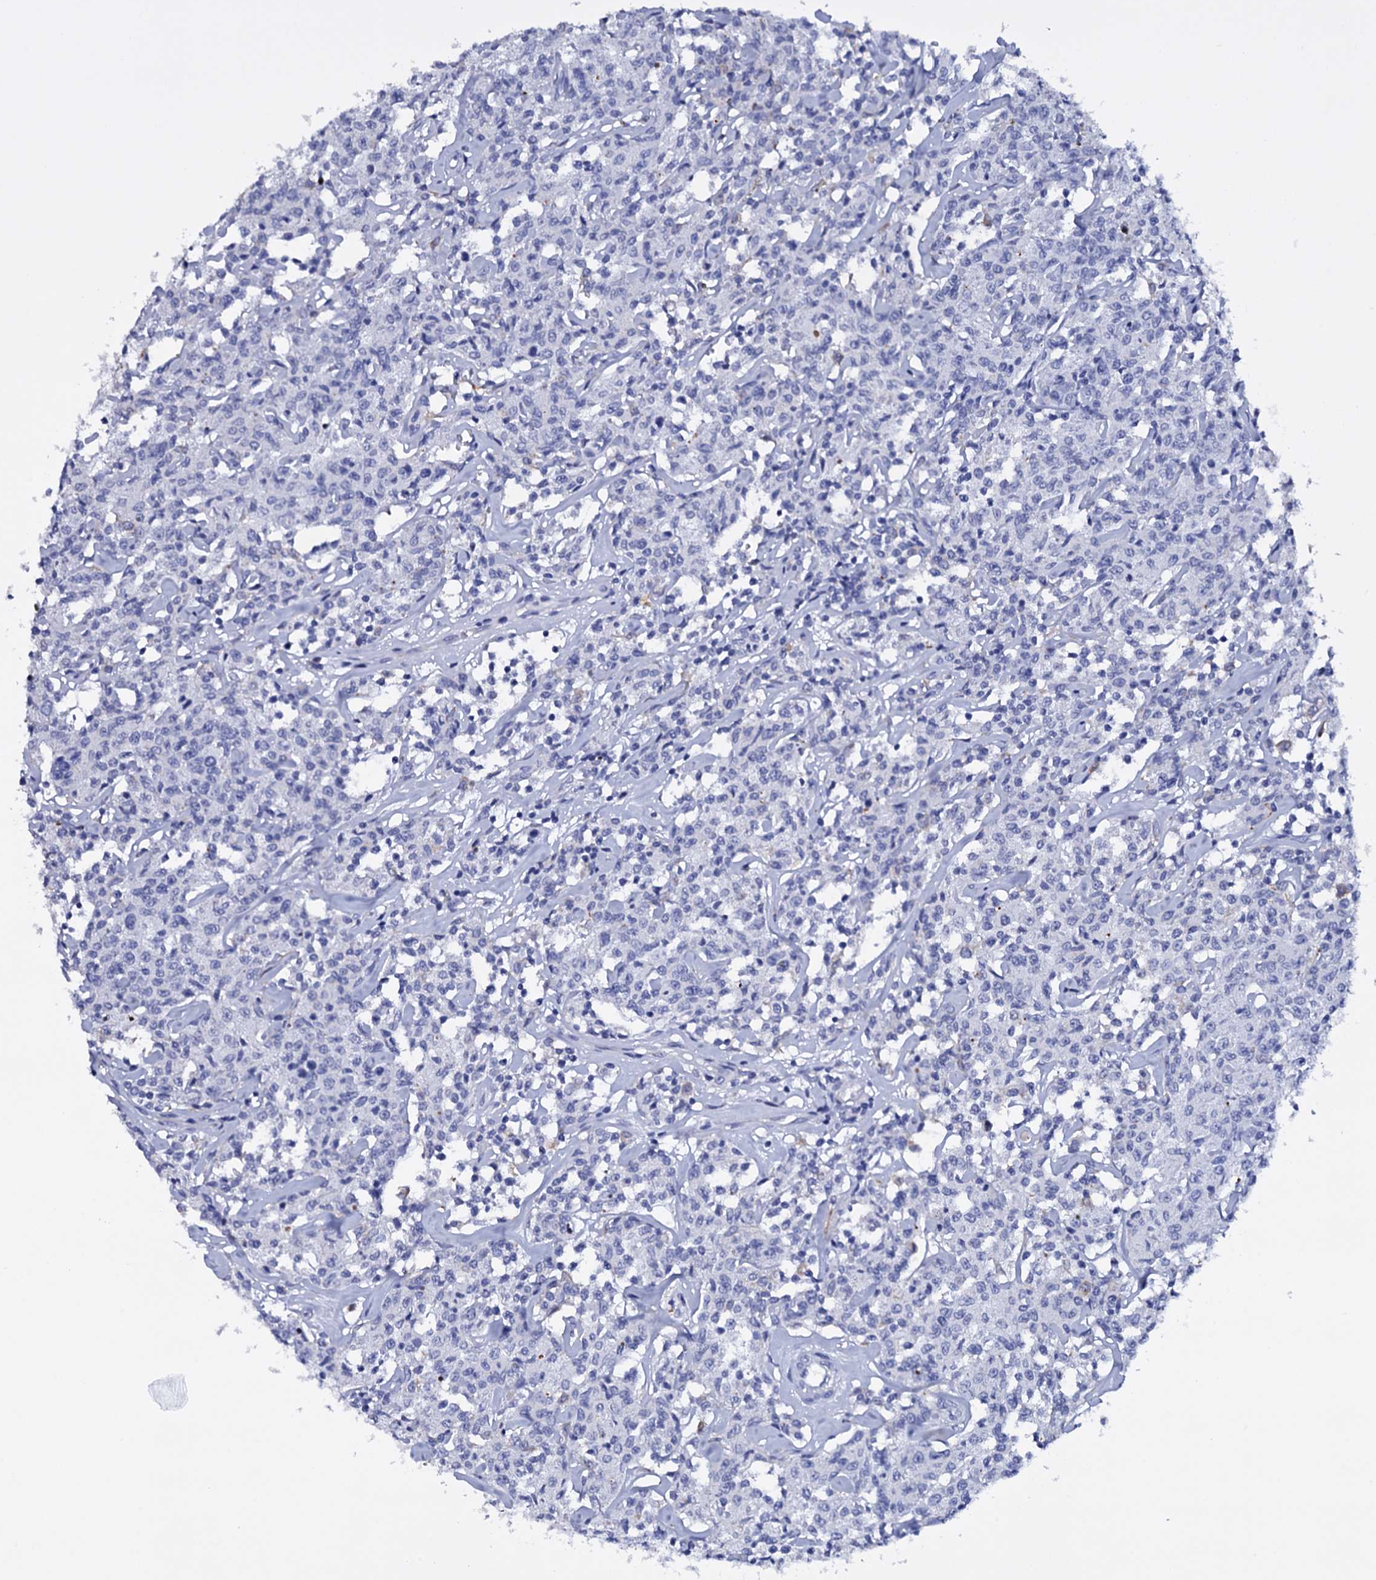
{"staining": {"intensity": "negative", "quantity": "none", "location": "none"}, "tissue": "lymphoma", "cell_type": "Tumor cells", "image_type": "cancer", "snomed": [{"axis": "morphology", "description": "Malignant lymphoma, non-Hodgkin's type, Low grade"}, {"axis": "topography", "description": "Small intestine"}], "caption": "Human lymphoma stained for a protein using immunohistochemistry shows no staining in tumor cells.", "gene": "ITPRID2", "patient": {"sex": "female", "age": 59}}